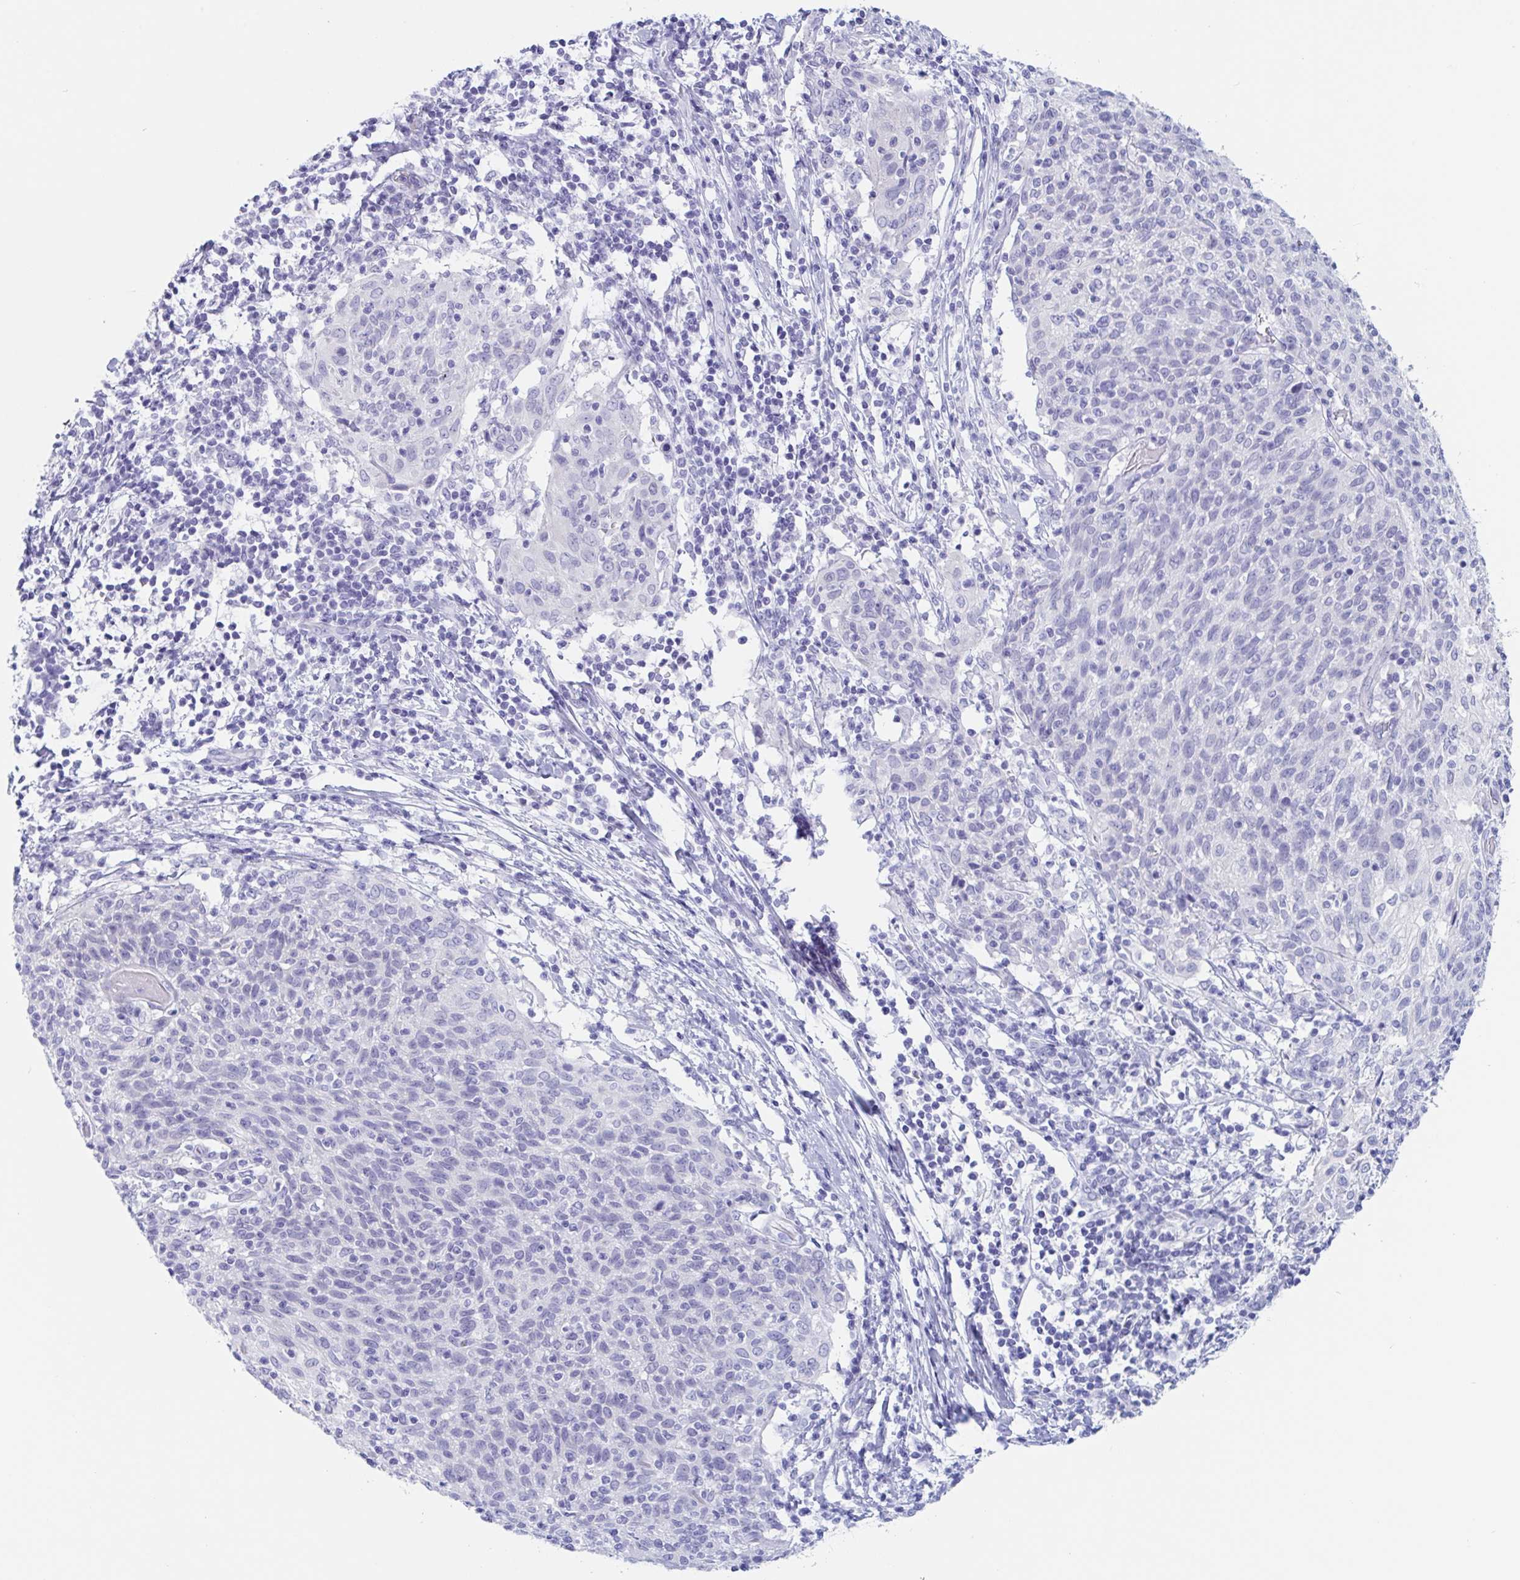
{"staining": {"intensity": "negative", "quantity": "none", "location": "none"}, "tissue": "cervical cancer", "cell_type": "Tumor cells", "image_type": "cancer", "snomed": [{"axis": "morphology", "description": "Squamous cell carcinoma, NOS"}, {"axis": "topography", "description": "Cervix"}], "caption": "Cervical squamous cell carcinoma was stained to show a protein in brown. There is no significant staining in tumor cells.", "gene": "ZPBP", "patient": {"sex": "female", "age": 52}}